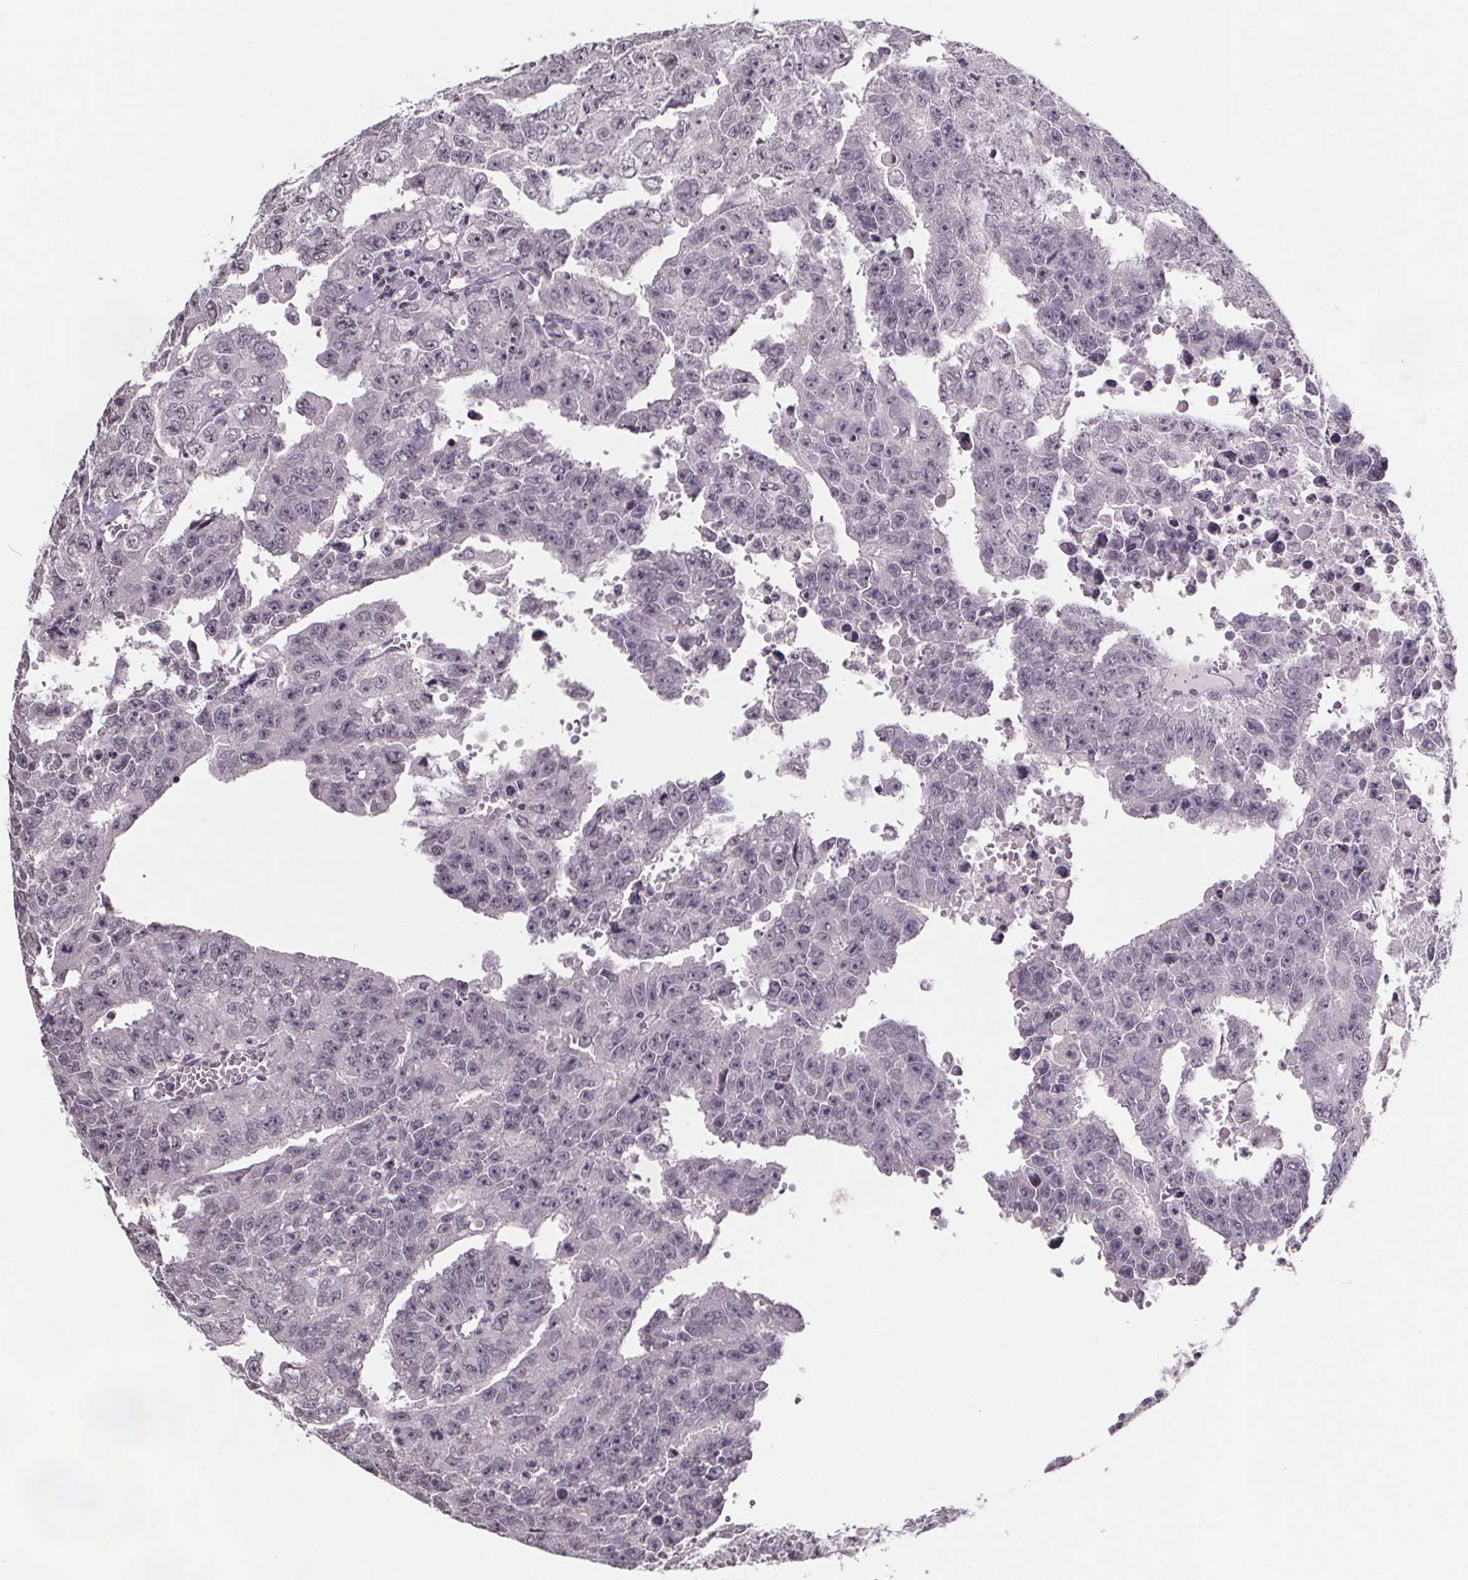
{"staining": {"intensity": "negative", "quantity": "none", "location": "none"}, "tissue": "testis cancer", "cell_type": "Tumor cells", "image_type": "cancer", "snomed": [{"axis": "morphology", "description": "Carcinoma, Embryonal, NOS"}, {"axis": "morphology", "description": "Teratoma, malignant, NOS"}, {"axis": "topography", "description": "Testis"}], "caption": "The image reveals no staining of tumor cells in testis embryonal carcinoma.", "gene": "NKX6-1", "patient": {"sex": "male", "age": 24}}